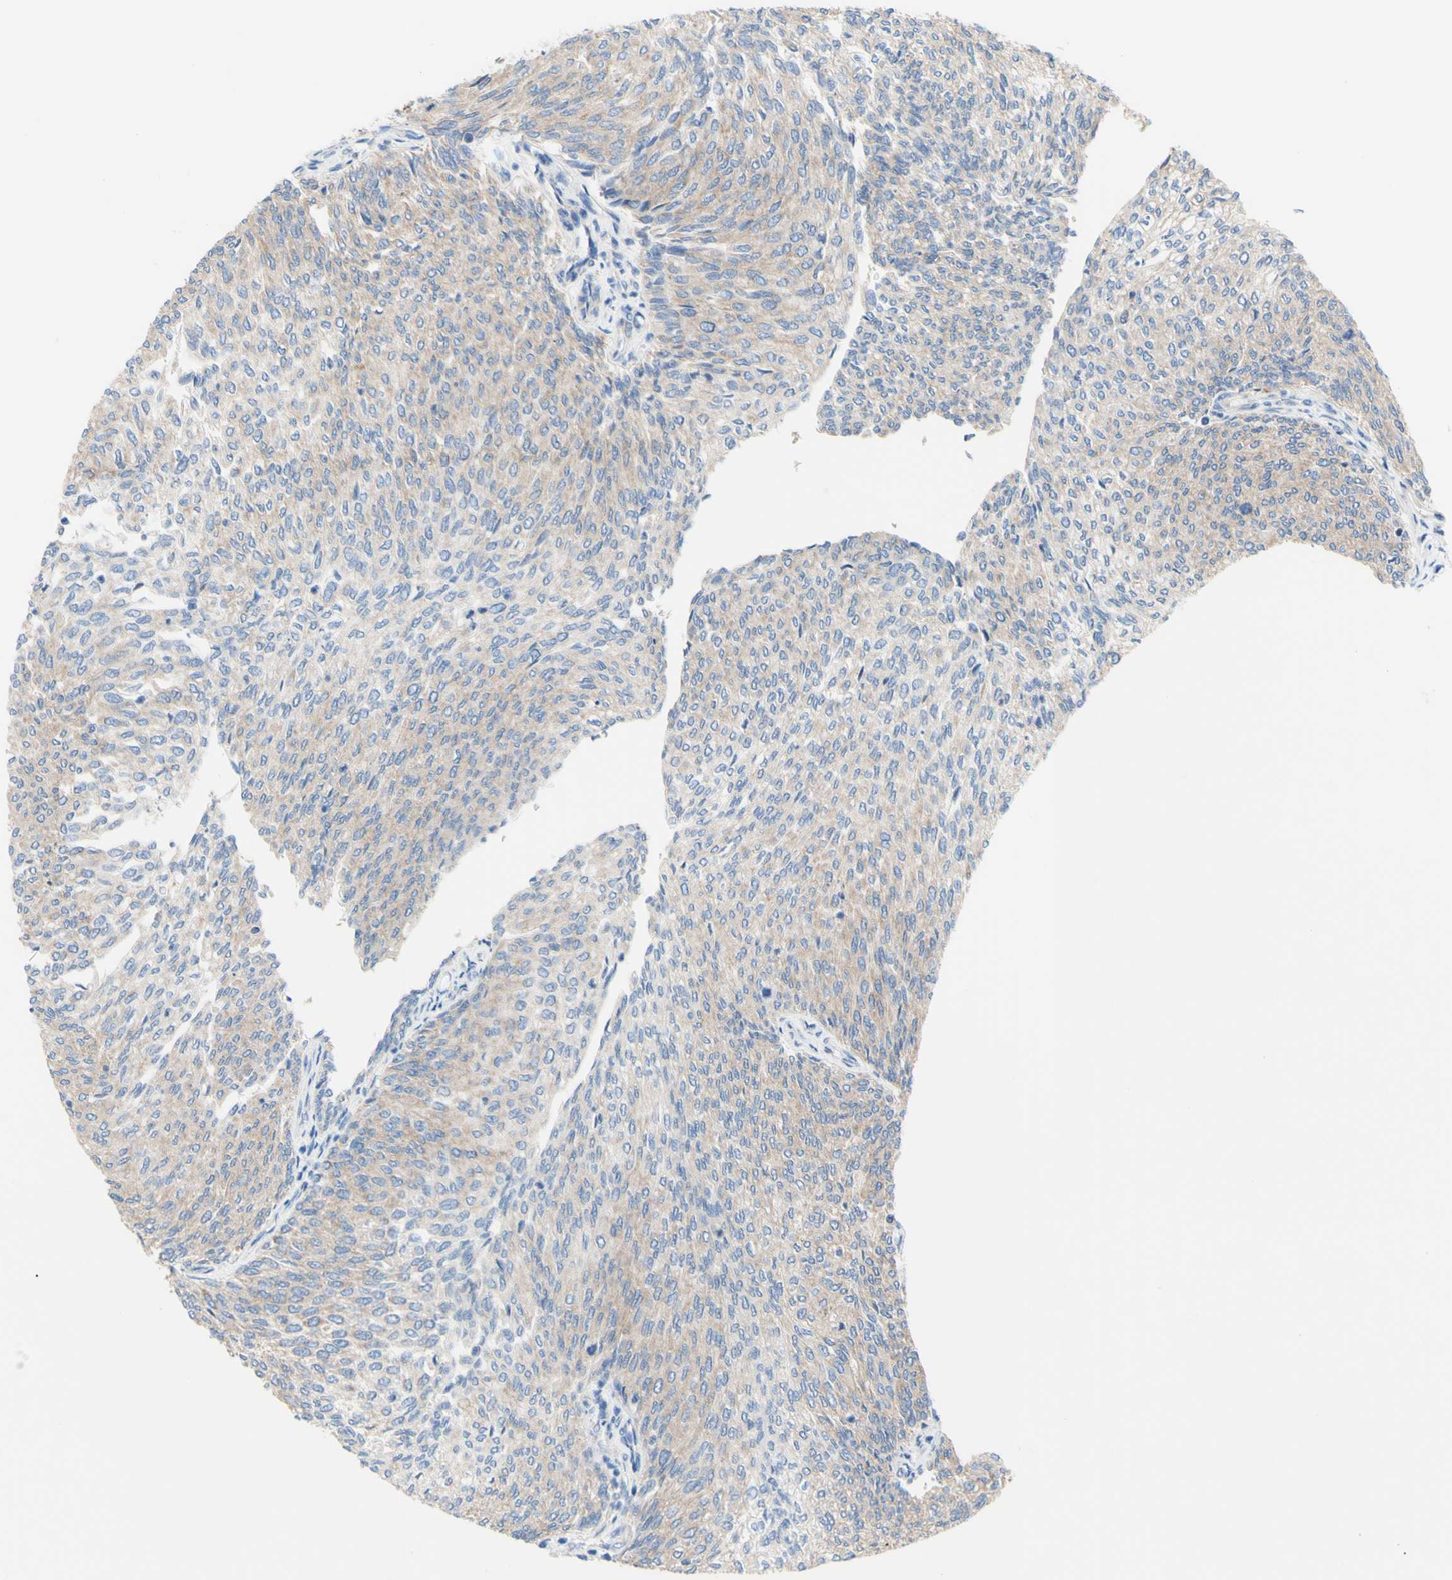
{"staining": {"intensity": "weak", "quantity": "<25%", "location": "cytoplasmic/membranous"}, "tissue": "urothelial cancer", "cell_type": "Tumor cells", "image_type": "cancer", "snomed": [{"axis": "morphology", "description": "Urothelial carcinoma, Low grade"}, {"axis": "topography", "description": "Urinary bladder"}], "caption": "A histopathology image of urothelial carcinoma (low-grade) stained for a protein demonstrates no brown staining in tumor cells.", "gene": "RETREG2", "patient": {"sex": "female", "age": 79}}